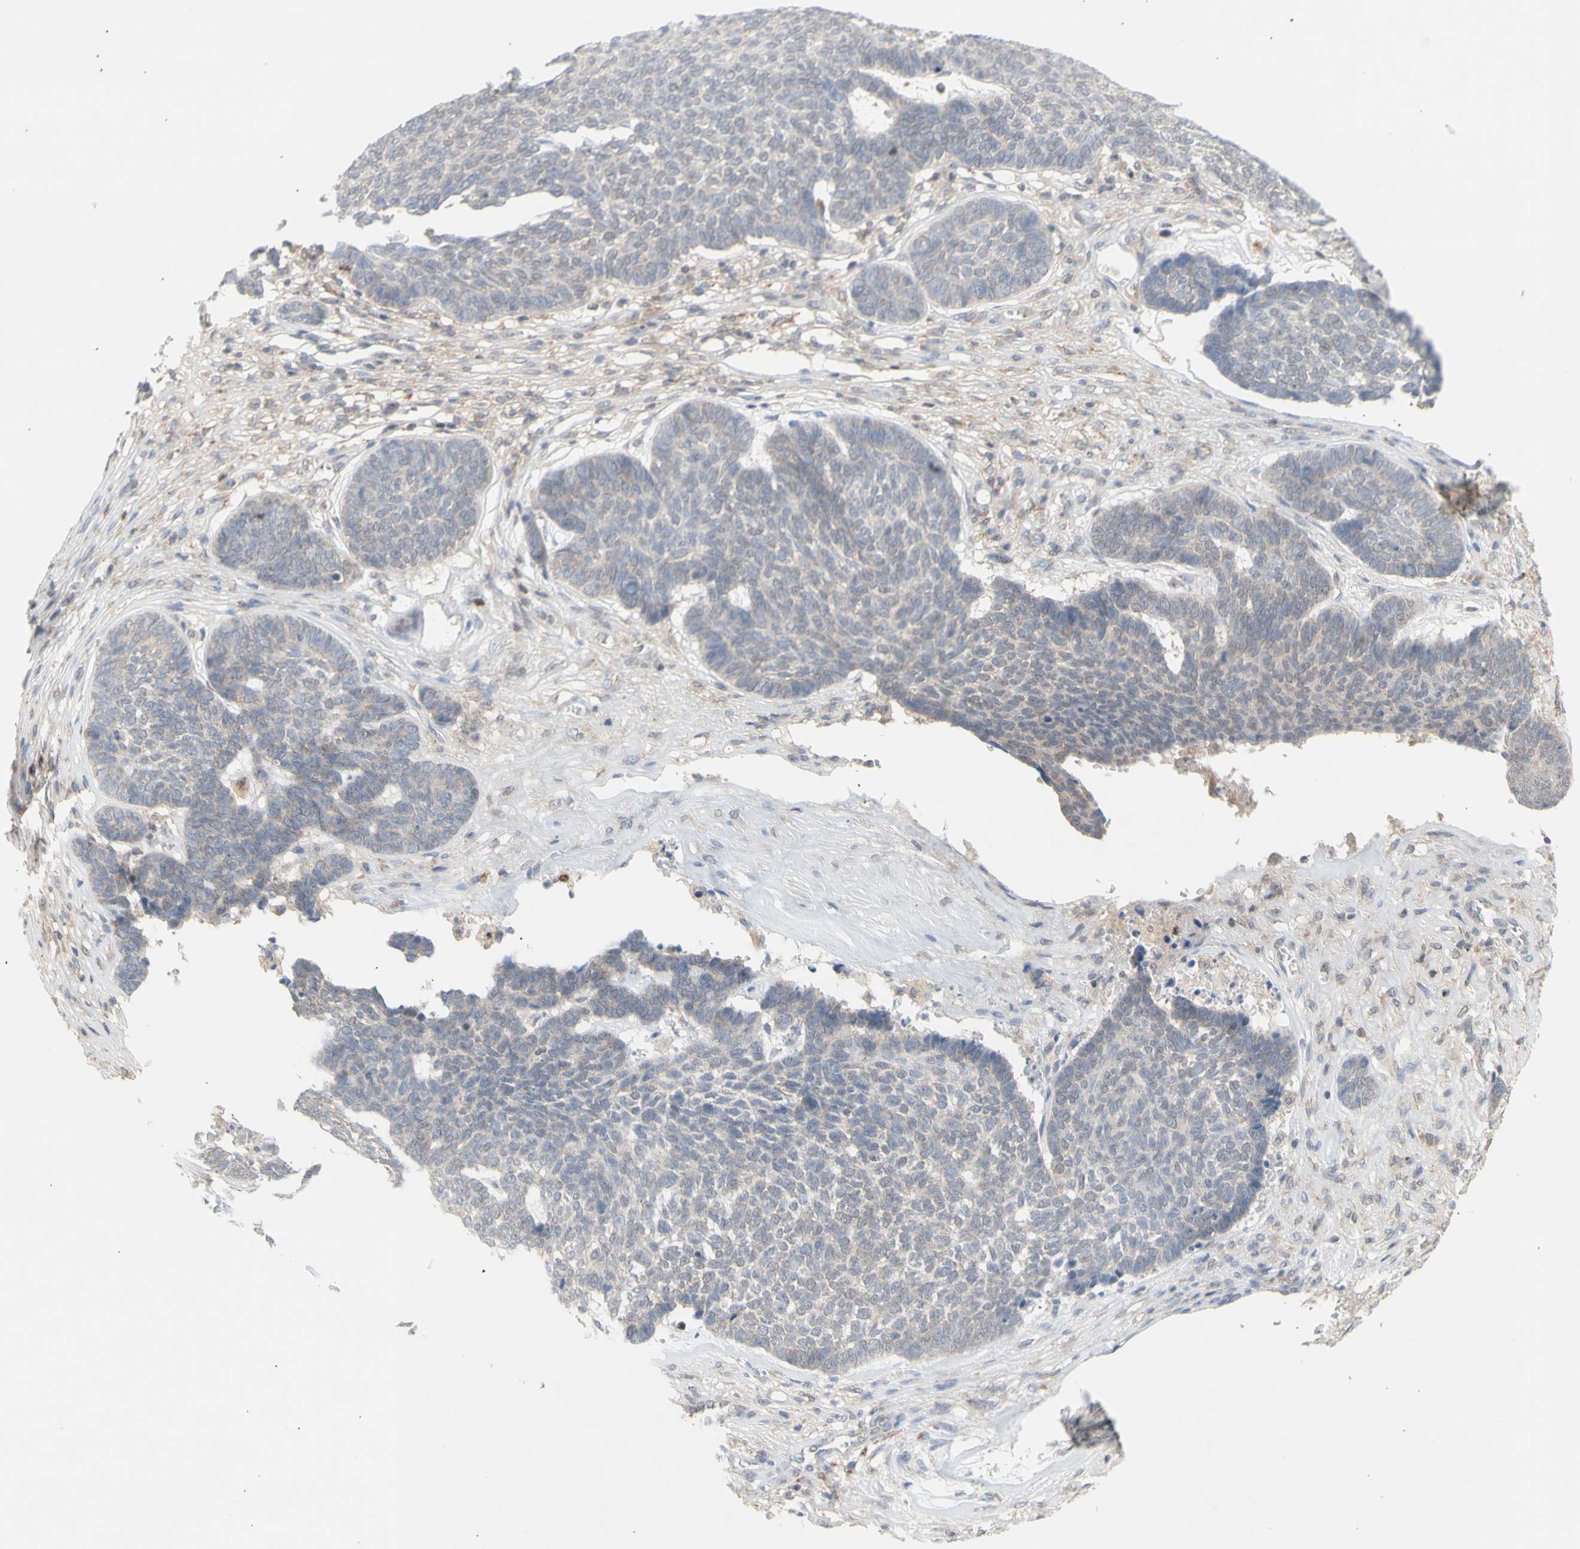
{"staining": {"intensity": "negative", "quantity": "none", "location": "none"}, "tissue": "skin cancer", "cell_type": "Tumor cells", "image_type": "cancer", "snomed": [{"axis": "morphology", "description": "Basal cell carcinoma"}, {"axis": "topography", "description": "Skin"}], "caption": "Immunohistochemical staining of skin cancer displays no significant staining in tumor cells.", "gene": "NLRP1", "patient": {"sex": "male", "age": 84}}